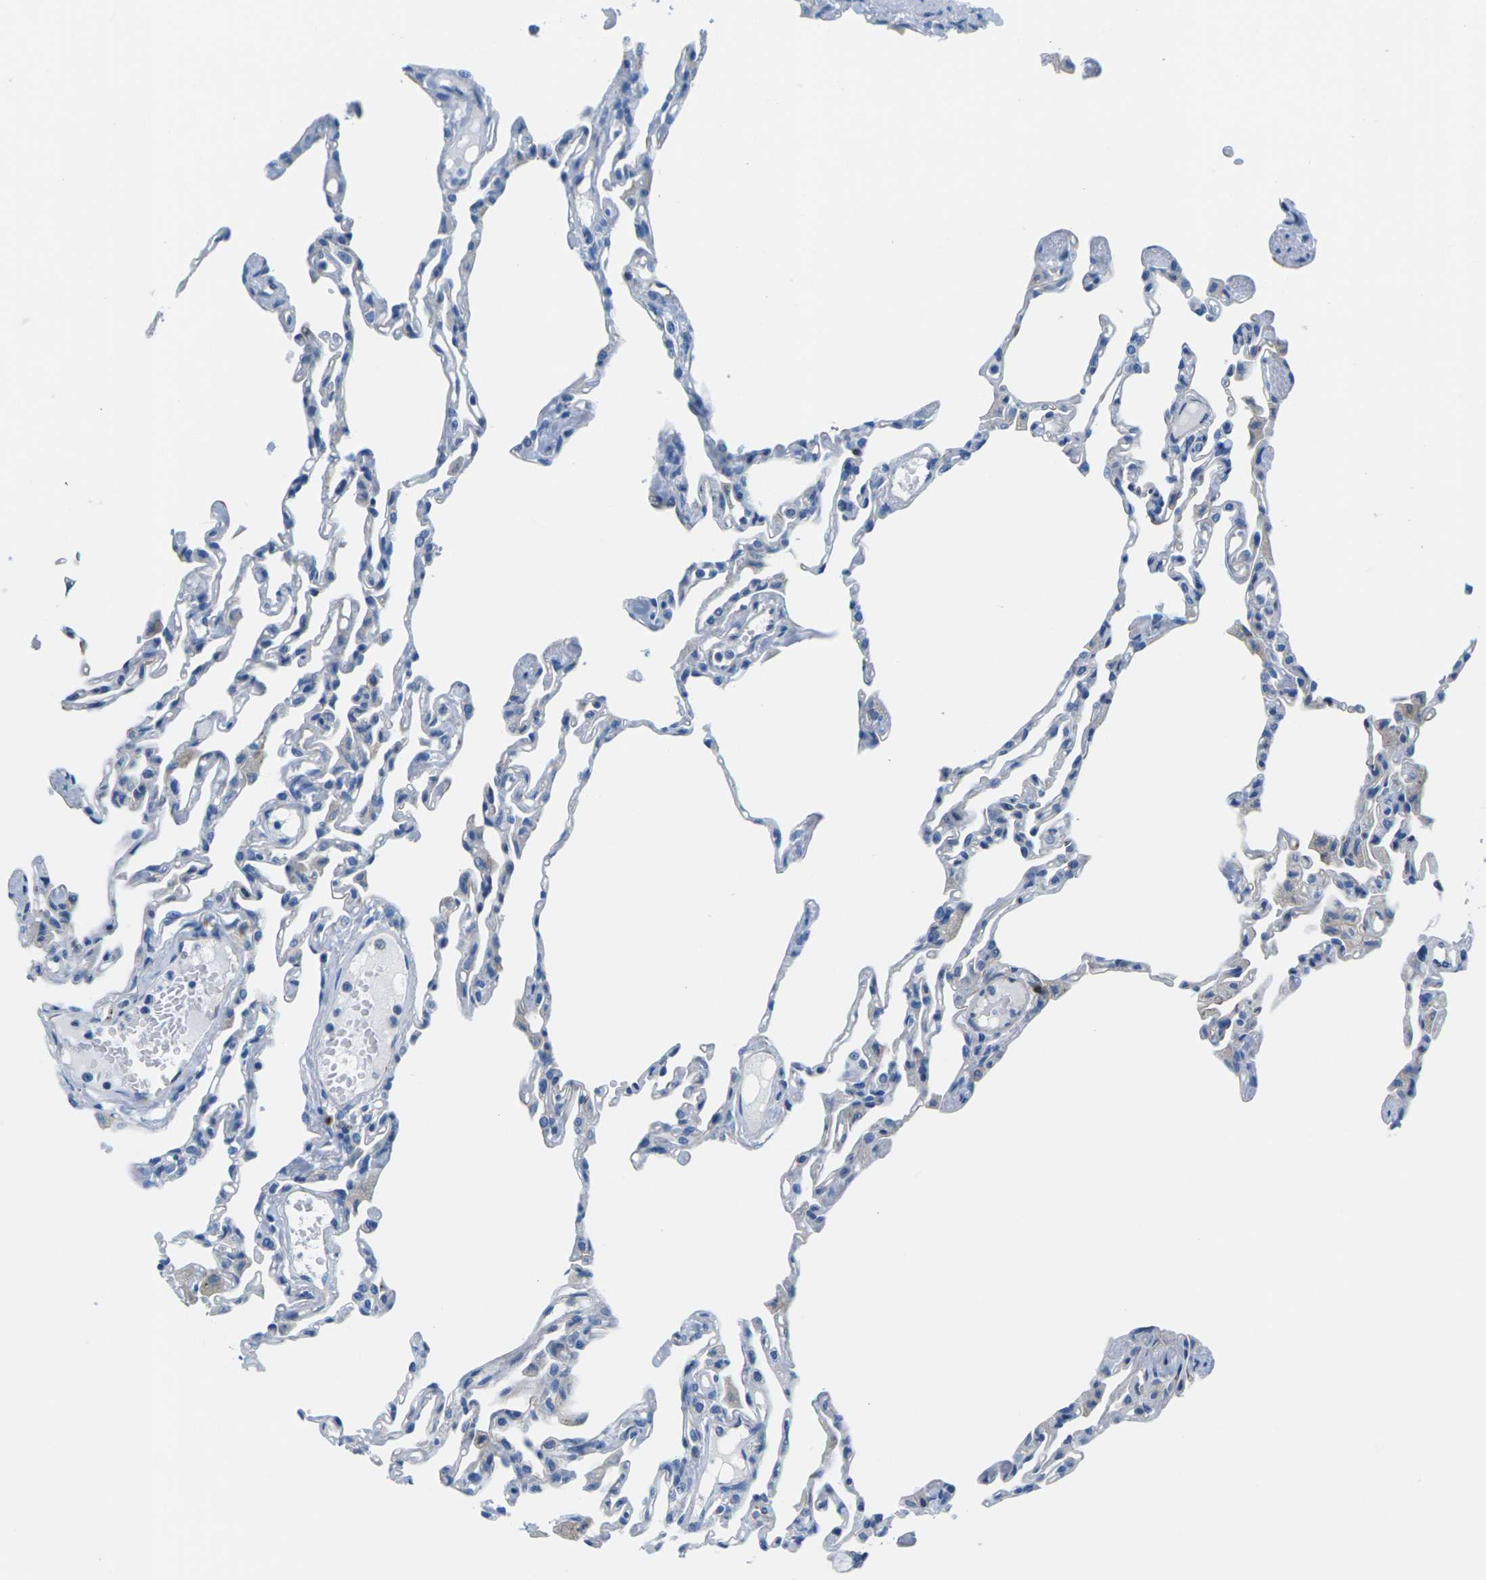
{"staining": {"intensity": "negative", "quantity": "none", "location": "none"}, "tissue": "lung", "cell_type": "Alveolar cells", "image_type": "normal", "snomed": [{"axis": "morphology", "description": "Normal tissue, NOS"}, {"axis": "topography", "description": "Lung"}], "caption": "DAB immunohistochemical staining of normal human lung reveals no significant positivity in alveolar cells. The staining is performed using DAB (3,3'-diaminobenzidine) brown chromogen with nuclei counter-stained in using hematoxylin.", "gene": "SYNGR2", "patient": {"sex": "female", "age": 49}}